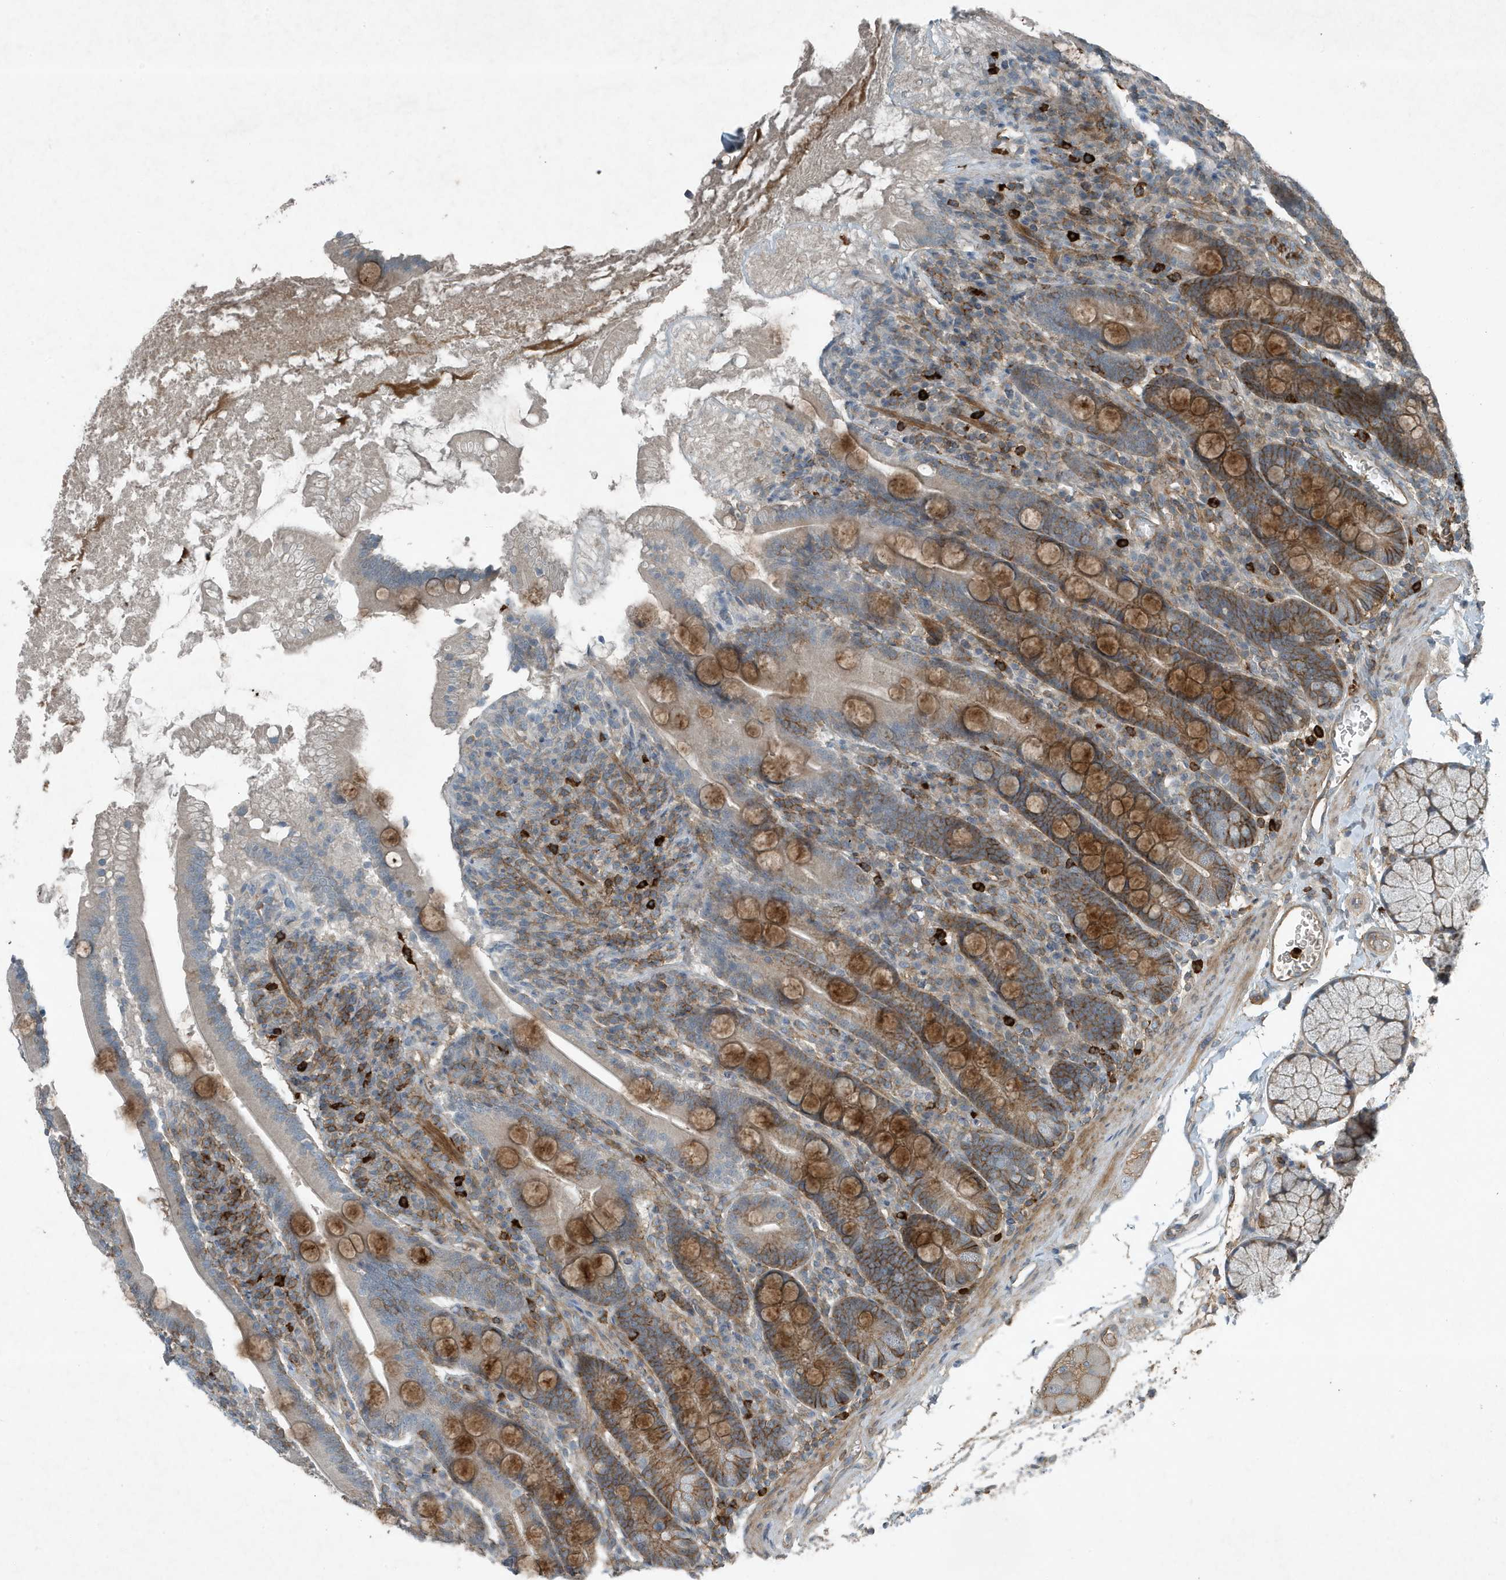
{"staining": {"intensity": "moderate", "quantity": "25%-75%", "location": "cytoplasmic/membranous"}, "tissue": "duodenum", "cell_type": "Glandular cells", "image_type": "normal", "snomed": [{"axis": "morphology", "description": "Normal tissue, NOS"}, {"axis": "topography", "description": "Duodenum"}], "caption": "DAB immunohistochemical staining of benign duodenum shows moderate cytoplasmic/membranous protein staining in approximately 25%-75% of glandular cells.", "gene": "DAPP1", "patient": {"sex": "male", "age": 35}}